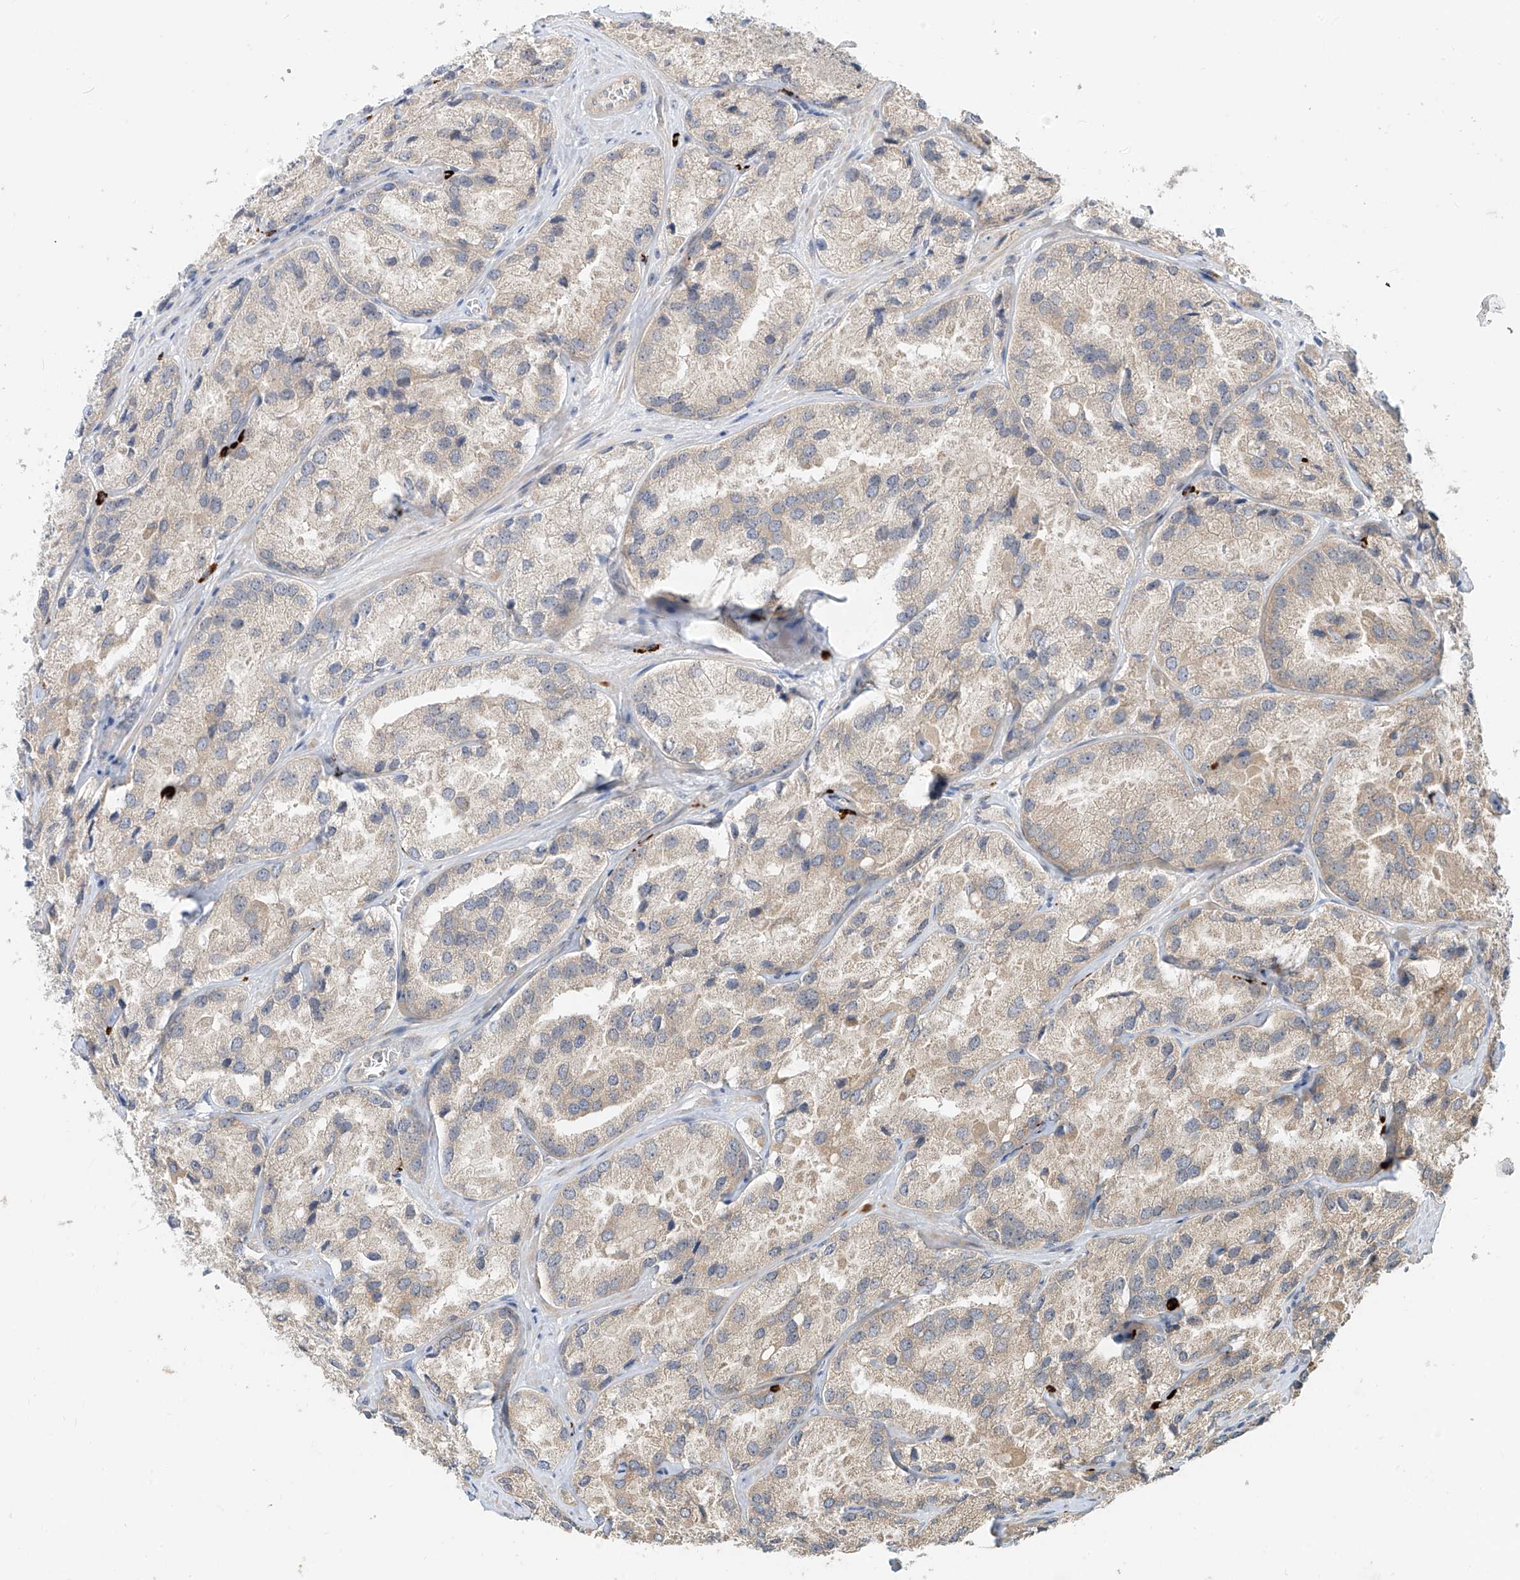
{"staining": {"intensity": "weak", "quantity": "<25%", "location": "cytoplasmic/membranous"}, "tissue": "prostate cancer", "cell_type": "Tumor cells", "image_type": "cancer", "snomed": [{"axis": "morphology", "description": "Adenocarcinoma, High grade"}, {"axis": "topography", "description": "Prostate"}], "caption": "Image shows no protein expression in tumor cells of prostate cancer (high-grade adenocarcinoma) tissue.", "gene": "MTUS2", "patient": {"sex": "male", "age": 66}}